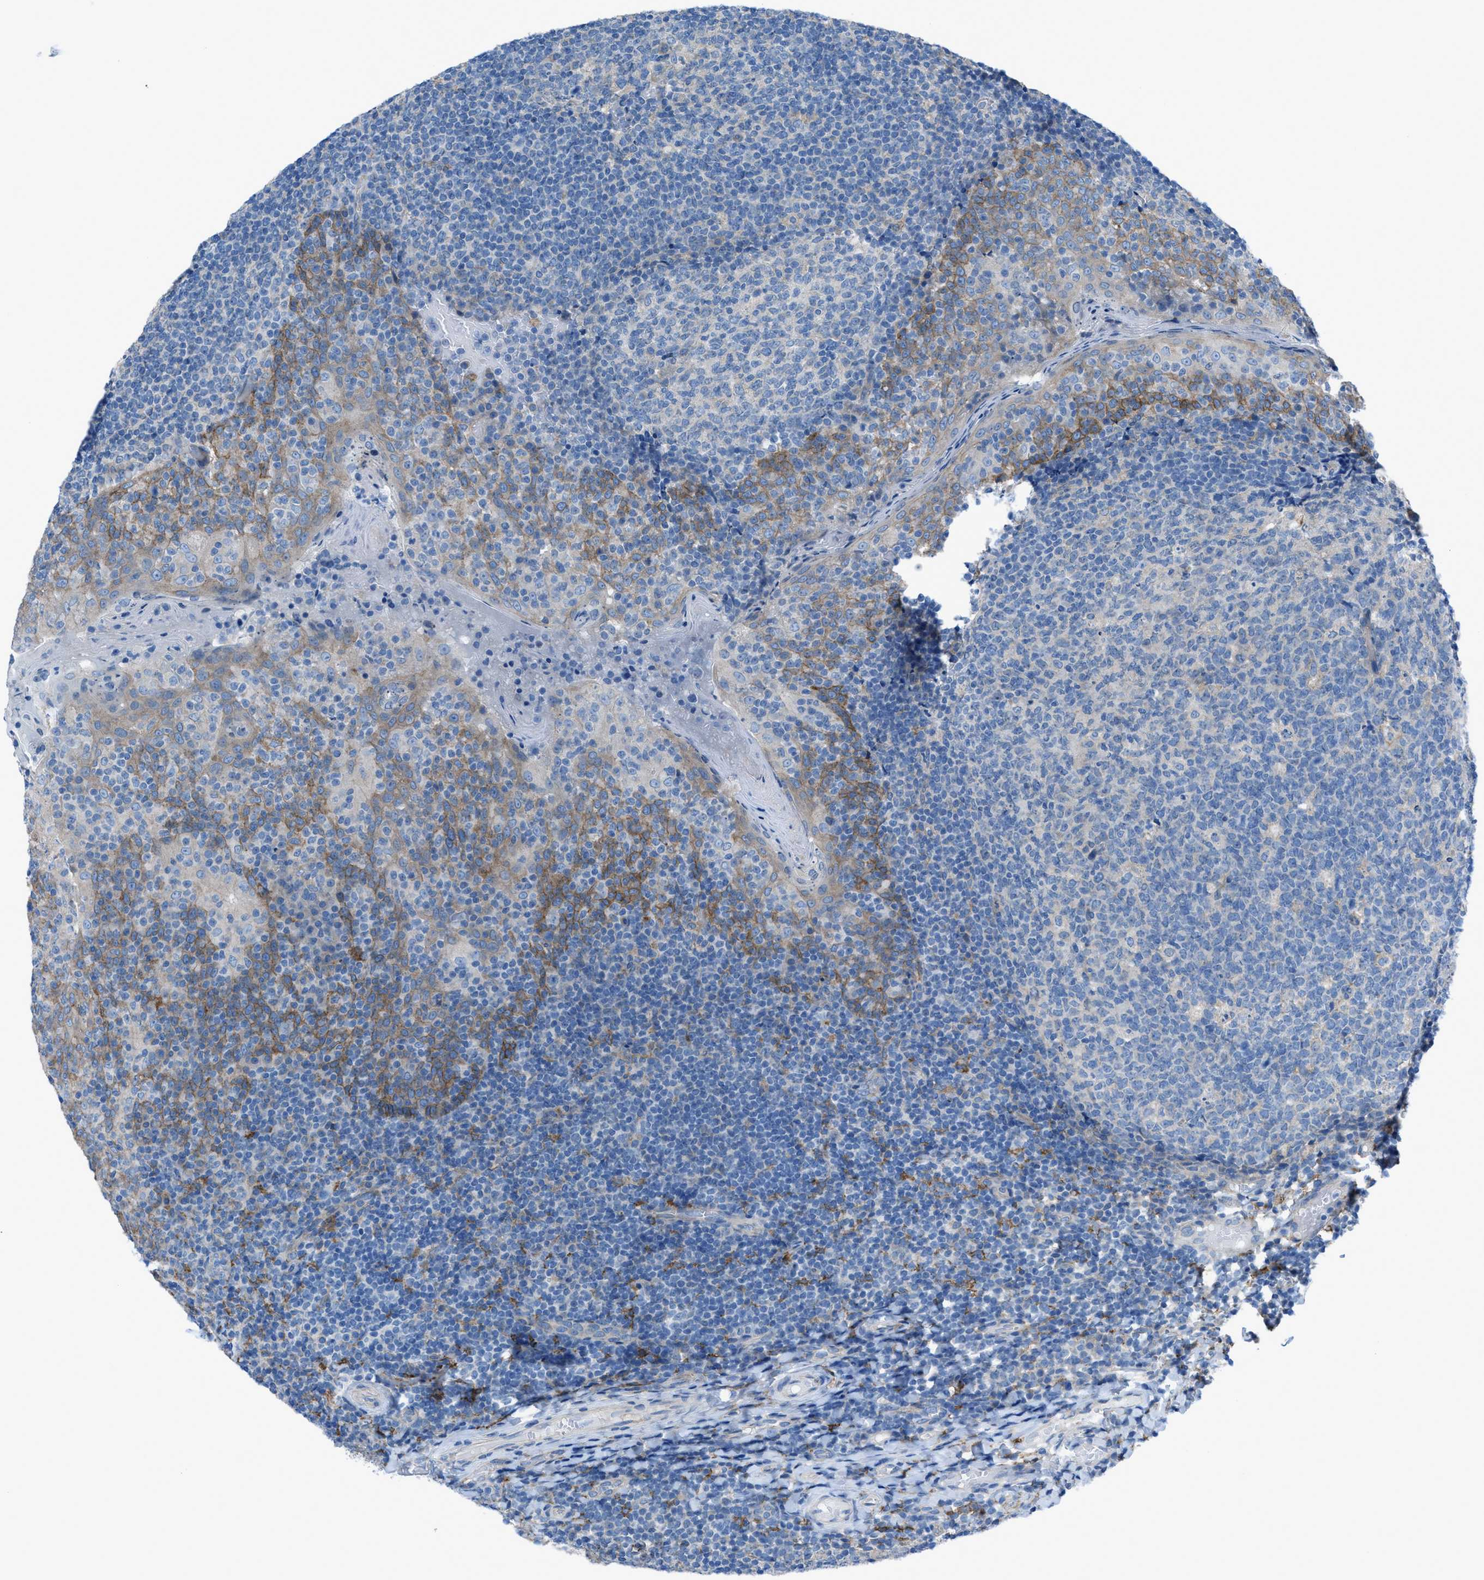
{"staining": {"intensity": "weak", "quantity": "<25%", "location": "cytoplasmic/membranous"}, "tissue": "tonsil", "cell_type": "Germinal center cells", "image_type": "normal", "snomed": [{"axis": "morphology", "description": "Normal tissue, NOS"}, {"axis": "topography", "description": "Tonsil"}], "caption": "The immunohistochemistry histopathology image has no significant staining in germinal center cells of tonsil. The staining is performed using DAB (3,3'-diaminobenzidine) brown chromogen with nuclei counter-stained in using hematoxylin.", "gene": "EGFR", "patient": {"sex": "female", "age": 19}}